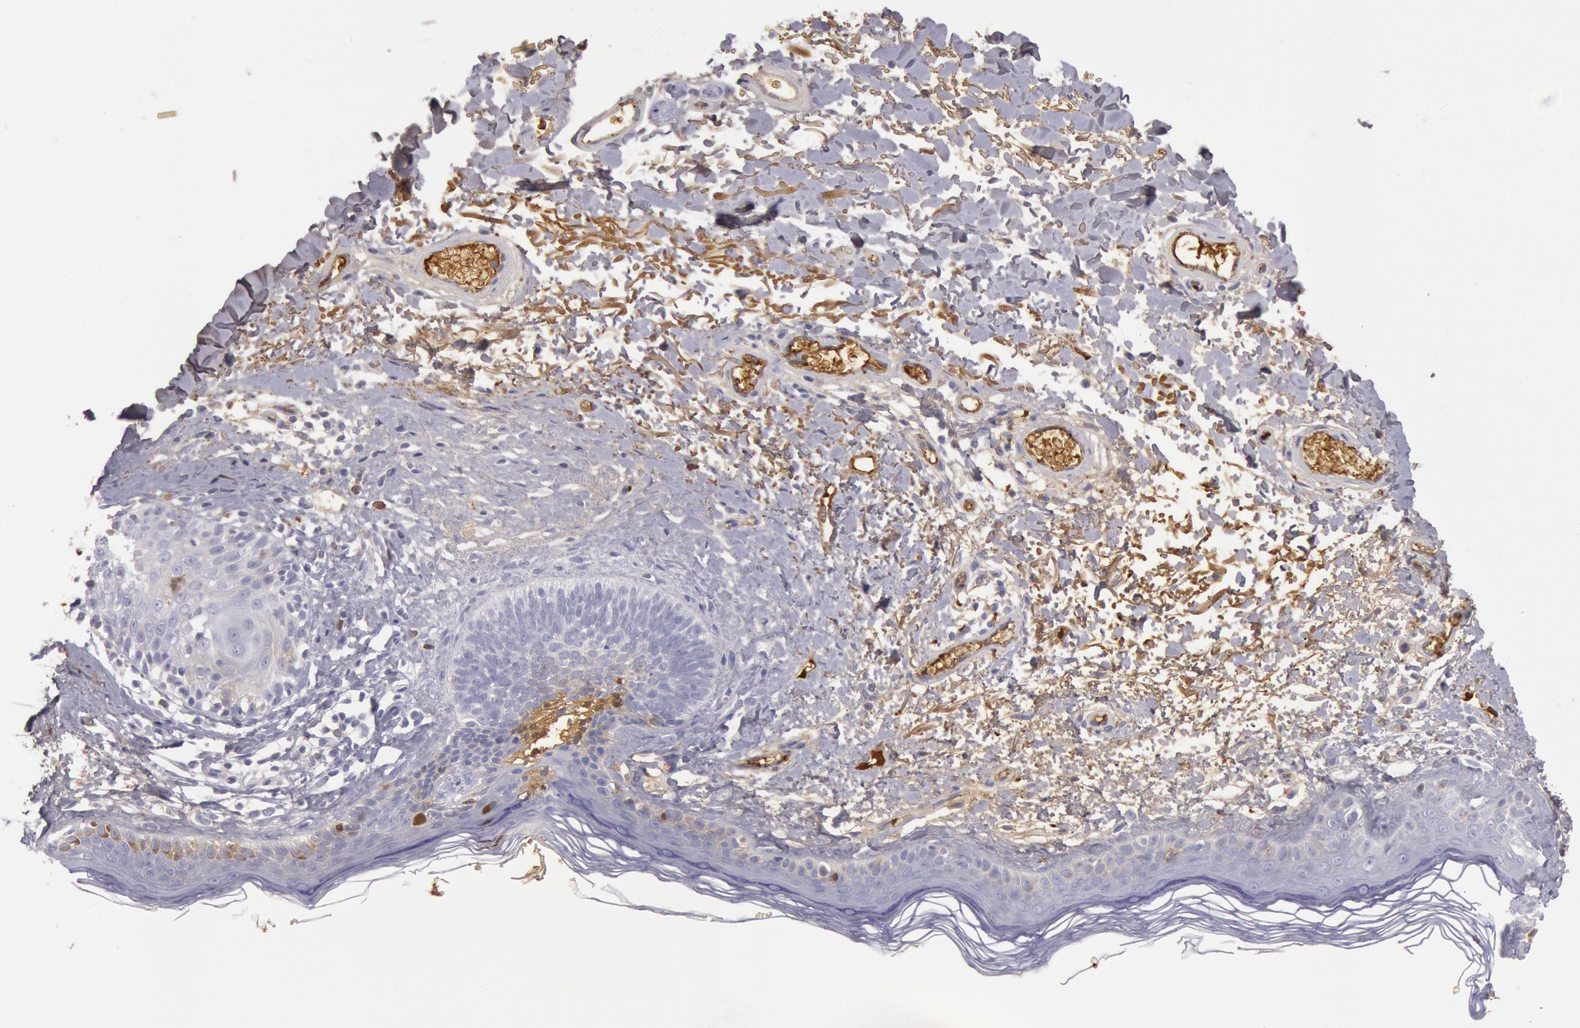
{"staining": {"intensity": "negative", "quantity": "none", "location": "none"}, "tissue": "skin", "cell_type": "Fibroblasts", "image_type": "normal", "snomed": [{"axis": "morphology", "description": "Normal tissue, NOS"}, {"axis": "topography", "description": "Skin"}], "caption": "Immunohistochemistry (IHC) image of unremarkable skin: human skin stained with DAB exhibits no significant protein expression in fibroblasts.", "gene": "IGHA1", "patient": {"sex": "male", "age": 63}}